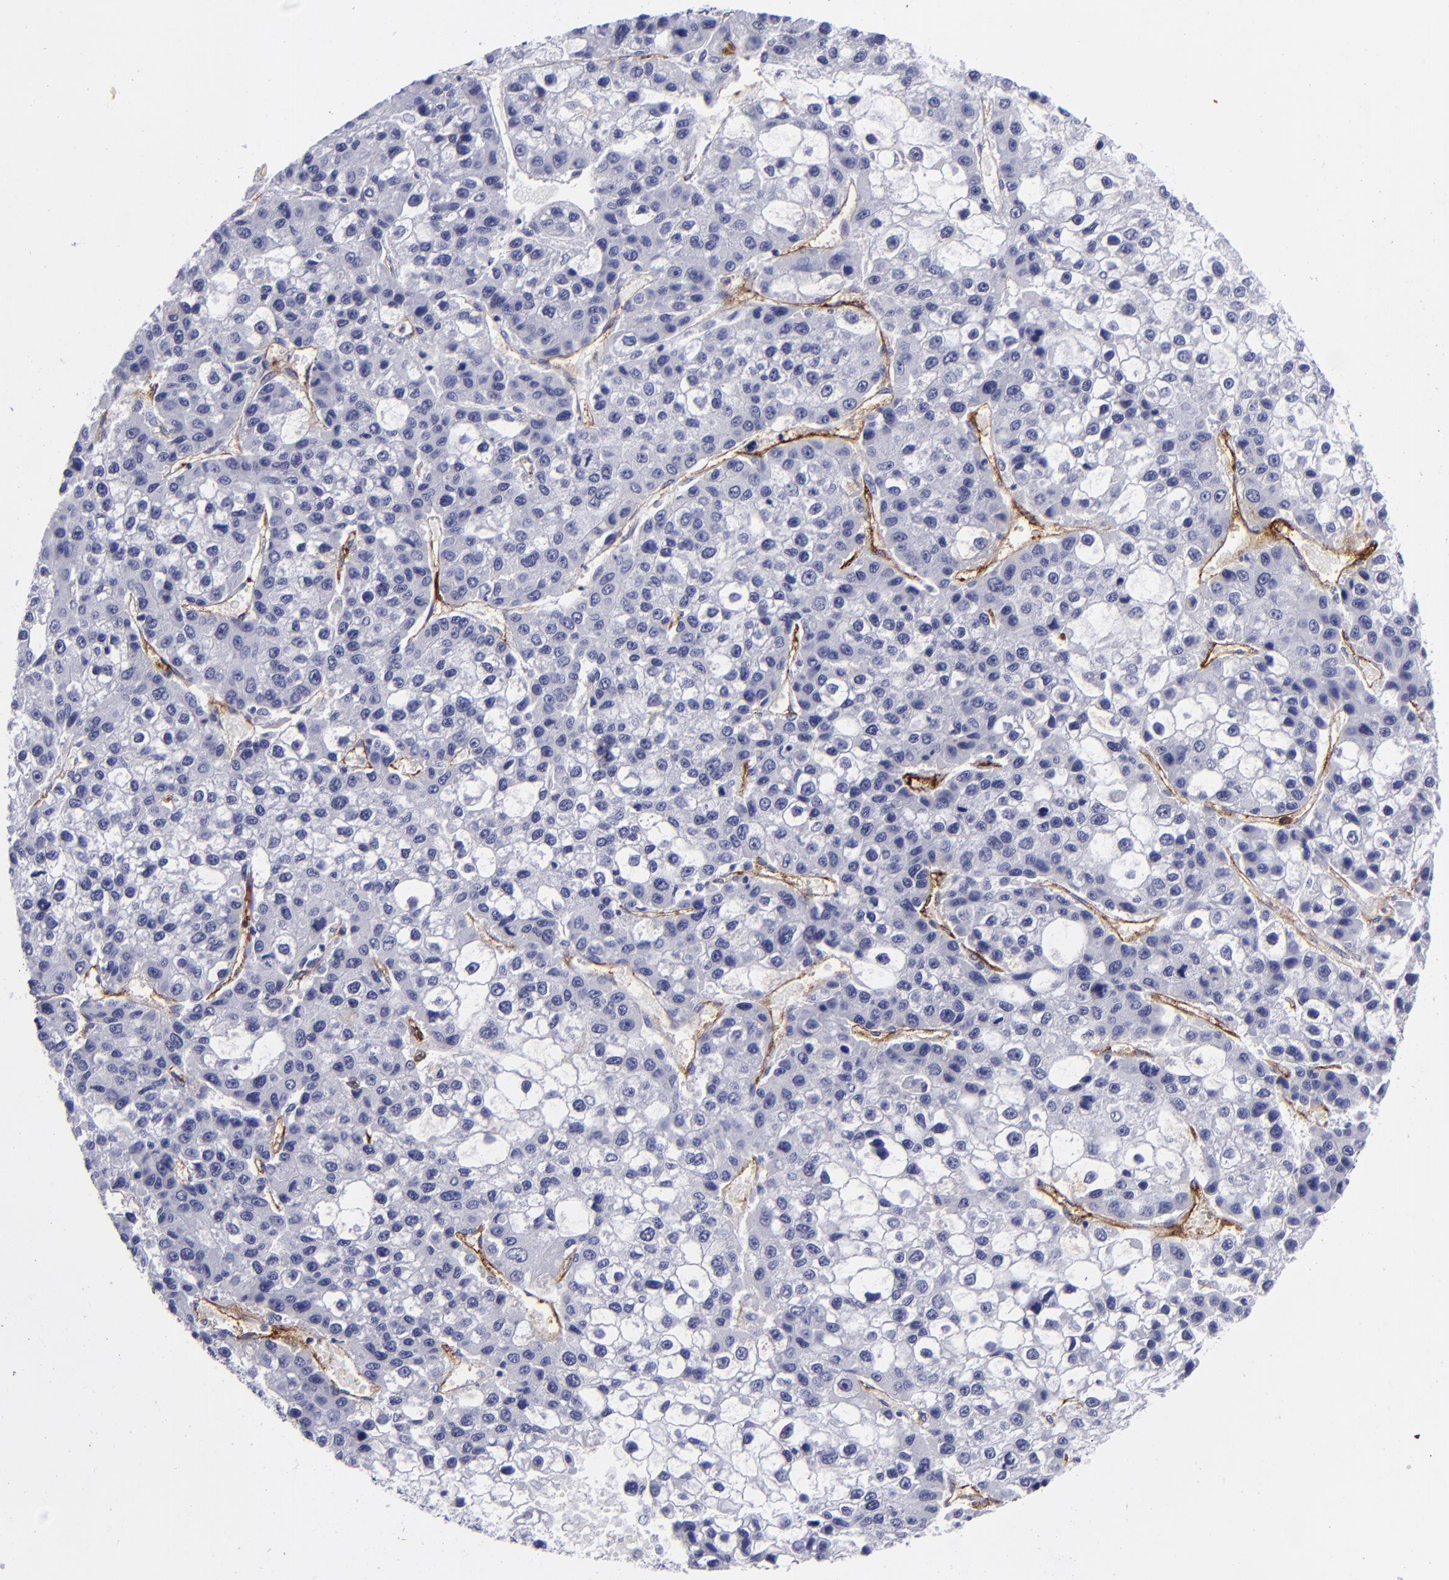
{"staining": {"intensity": "negative", "quantity": "none", "location": "none"}, "tissue": "liver cancer", "cell_type": "Tumor cells", "image_type": "cancer", "snomed": [{"axis": "morphology", "description": "Carcinoma, Hepatocellular, NOS"}, {"axis": "topography", "description": "Liver"}], "caption": "Tumor cells are negative for protein expression in human liver cancer (hepatocellular carcinoma).", "gene": "ACE", "patient": {"sex": "female", "age": 66}}